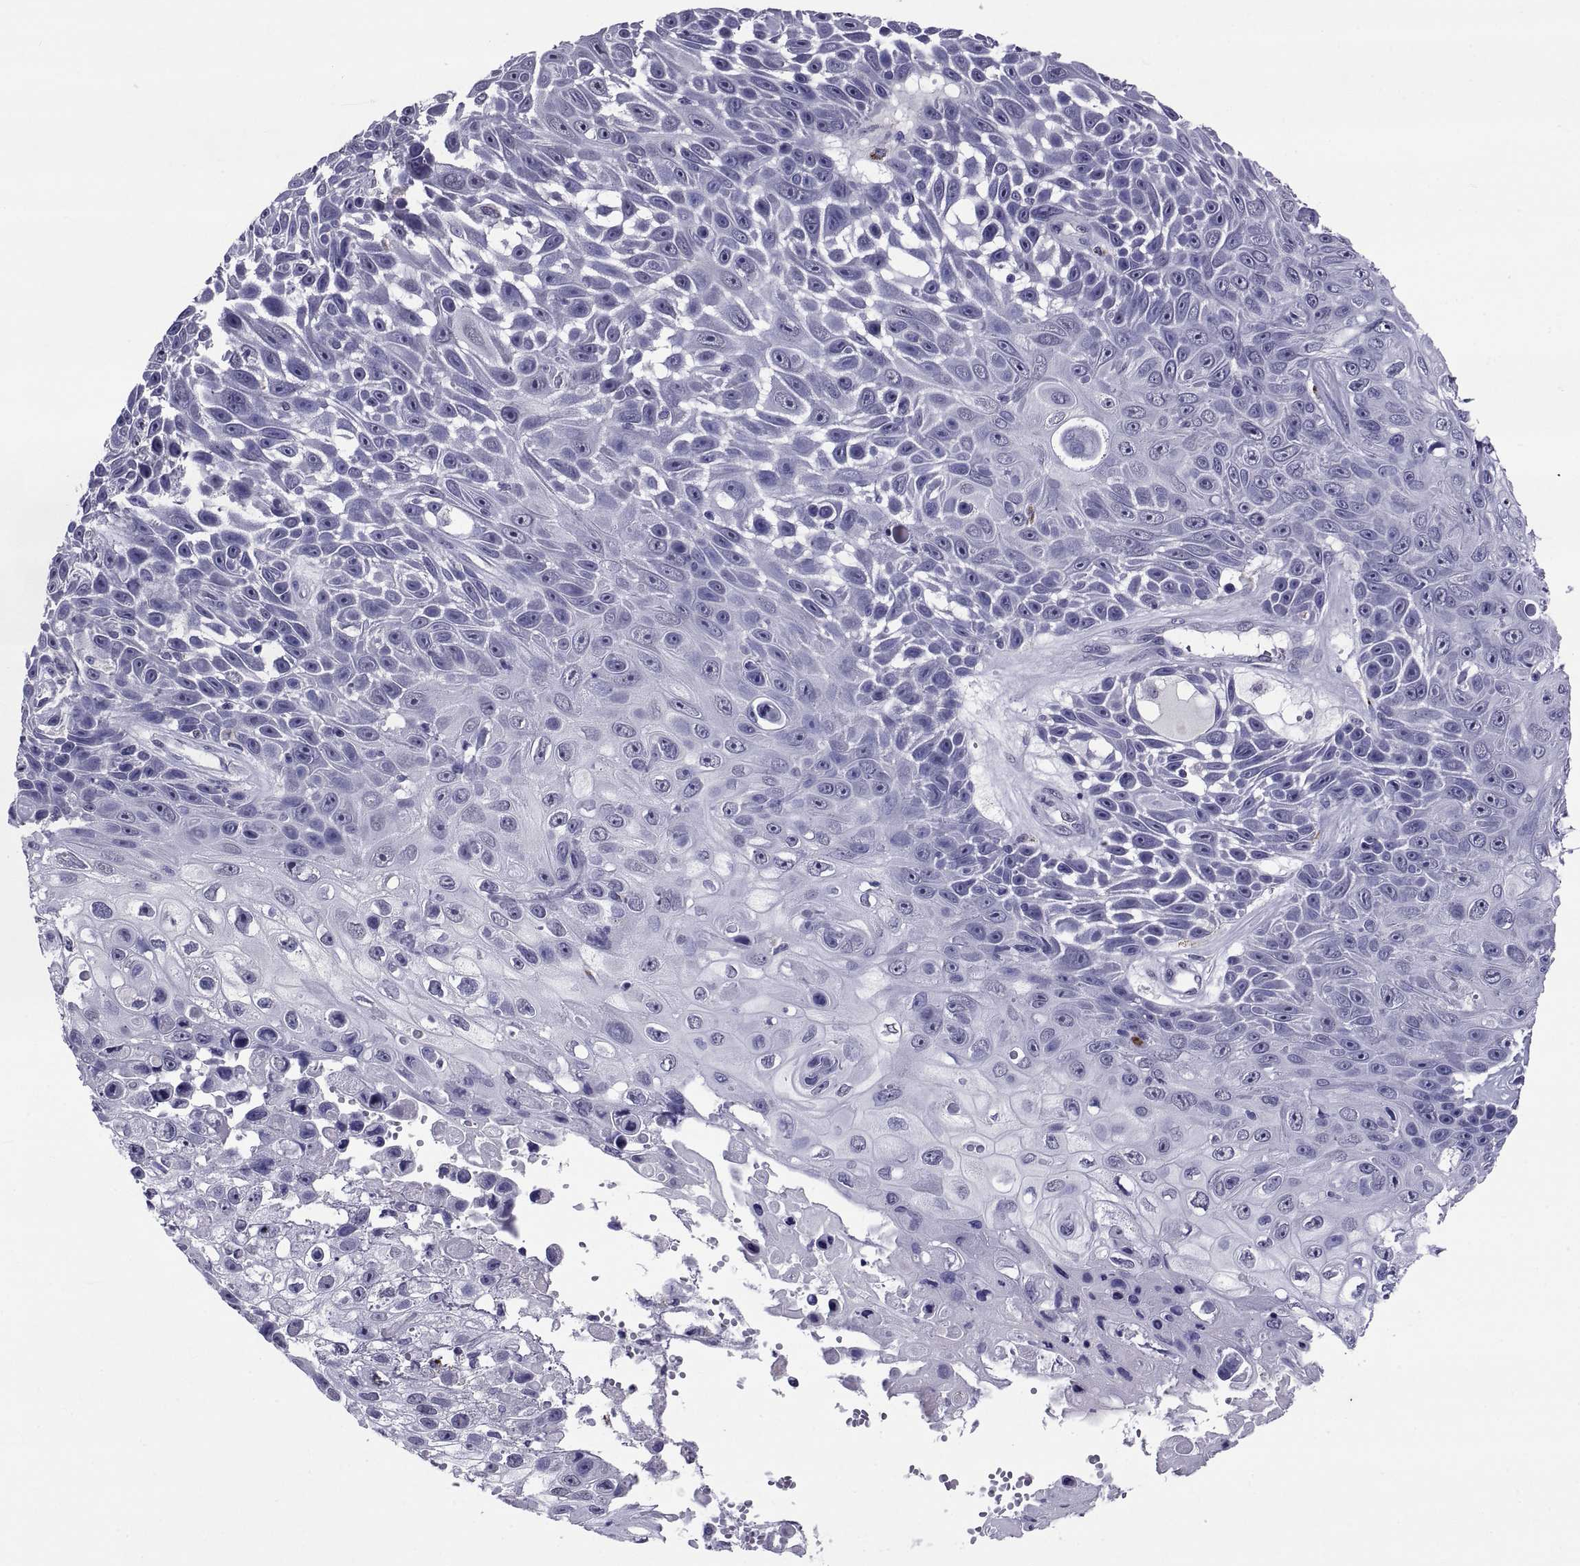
{"staining": {"intensity": "negative", "quantity": "none", "location": "none"}, "tissue": "skin cancer", "cell_type": "Tumor cells", "image_type": "cancer", "snomed": [{"axis": "morphology", "description": "Squamous cell carcinoma, NOS"}, {"axis": "topography", "description": "Skin"}], "caption": "The micrograph shows no staining of tumor cells in skin squamous cell carcinoma.", "gene": "TGFBR3L", "patient": {"sex": "male", "age": 82}}